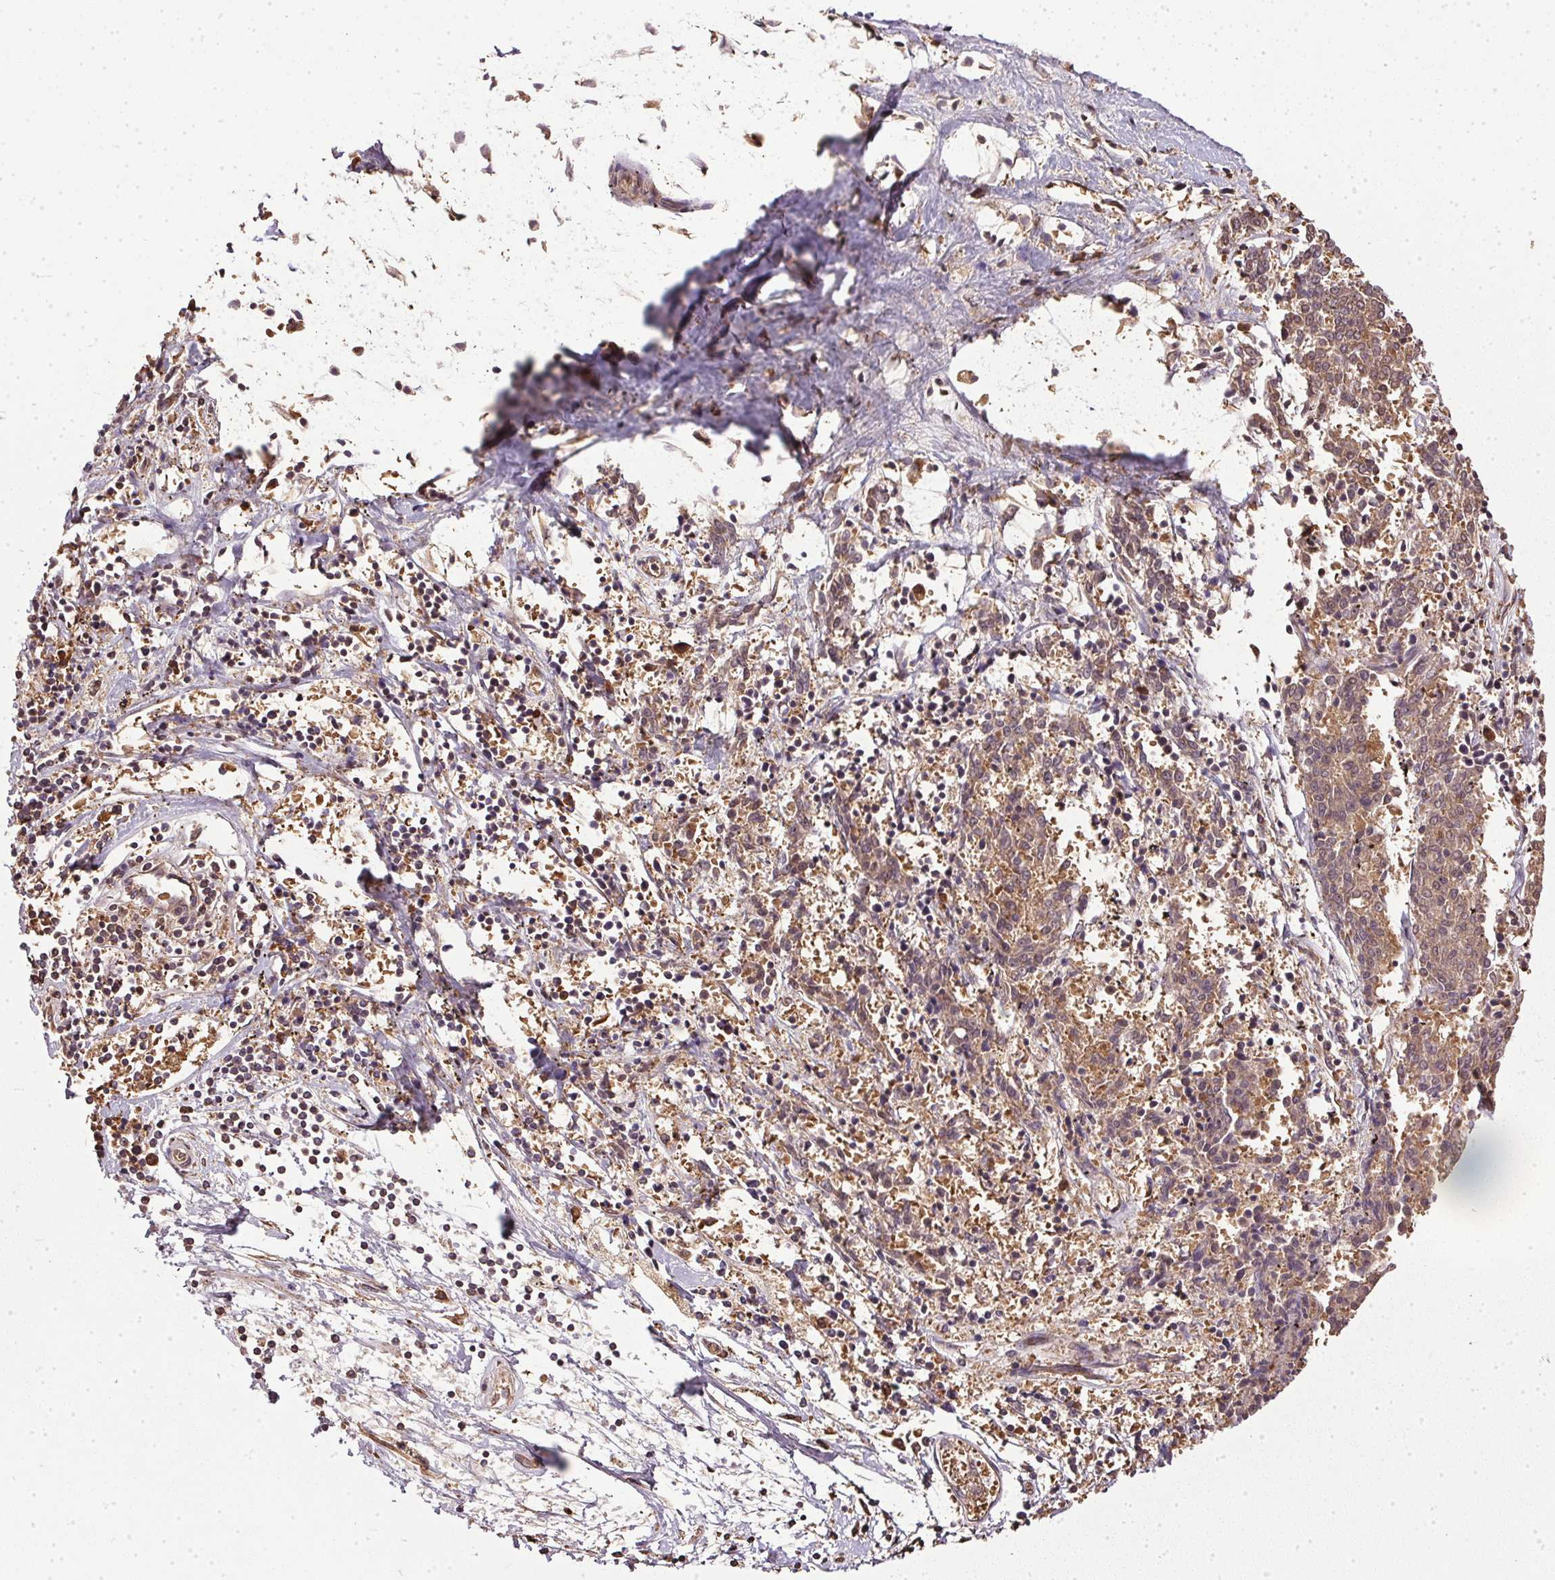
{"staining": {"intensity": "moderate", "quantity": ">75%", "location": "cytoplasmic/membranous"}, "tissue": "melanoma", "cell_type": "Tumor cells", "image_type": "cancer", "snomed": [{"axis": "morphology", "description": "Malignant melanoma, NOS"}, {"axis": "topography", "description": "Skin"}], "caption": "Protein analysis of melanoma tissue reveals moderate cytoplasmic/membranous staining in approximately >75% of tumor cells. (brown staining indicates protein expression, while blue staining denotes nuclei).", "gene": "EIF2S1", "patient": {"sex": "female", "age": 72}}